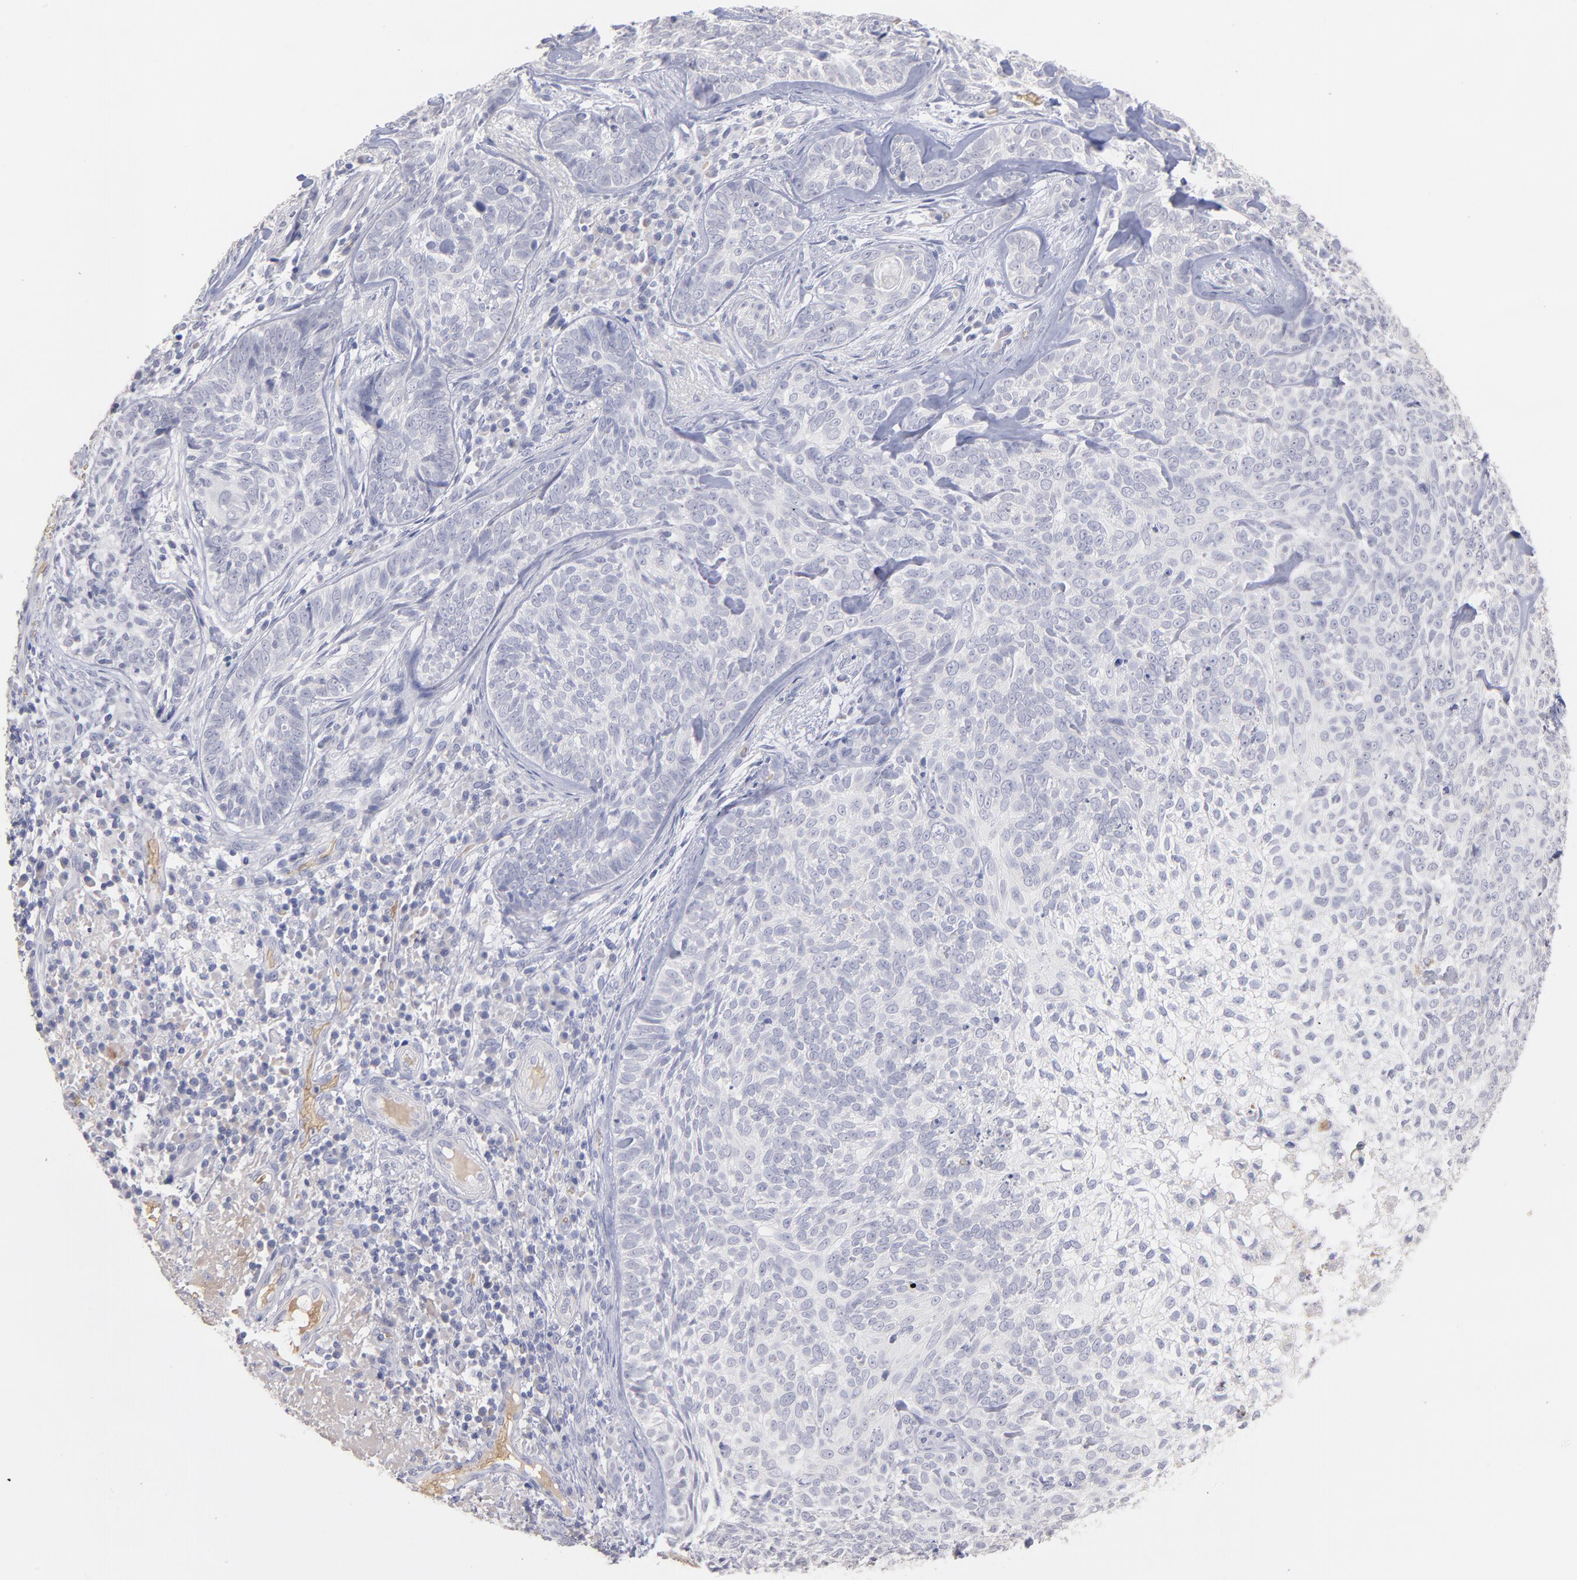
{"staining": {"intensity": "negative", "quantity": "none", "location": "none"}, "tissue": "skin cancer", "cell_type": "Tumor cells", "image_type": "cancer", "snomed": [{"axis": "morphology", "description": "Basal cell carcinoma"}, {"axis": "topography", "description": "Skin"}], "caption": "This photomicrograph is of skin cancer (basal cell carcinoma) stained with IHC to label a protein in brown with the nuclei are counter-stained blue. There is no expression in tumor cells. The staining is performed using DAB brown chromogen with nuclei counter-stained in using hematoxylin.", "gene": "F13B", "patient": {"sex": "male", "age": 72}}